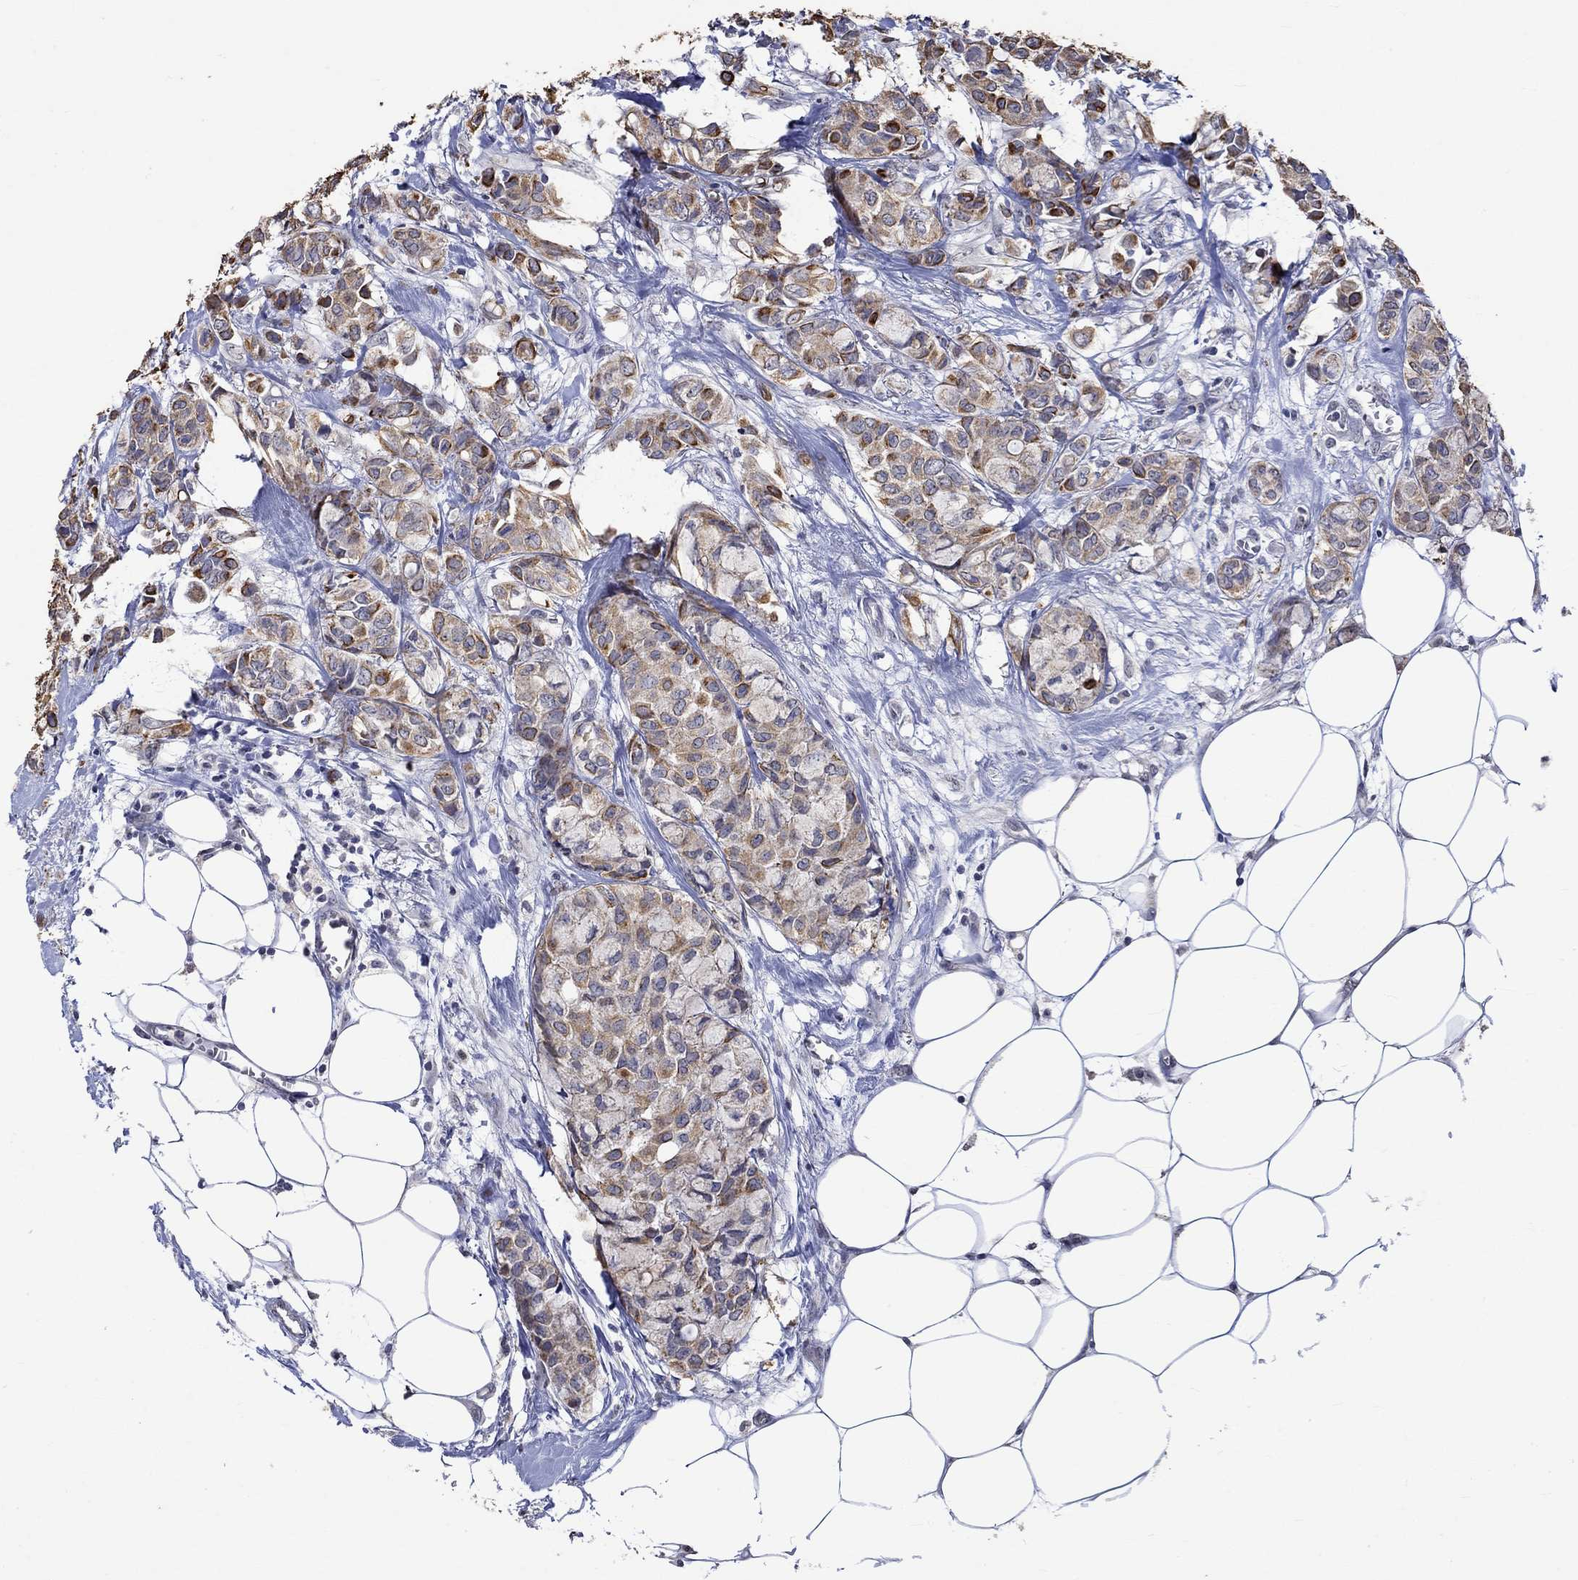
{"staining": {"intensity": "strong", "quantity": "25%-75%", "location": "cytoplasmic/membranous"}, "tissue": "breast cancer", "cell_type": "Tumor cells", "image_type": "cancer", "snomed": [{"axis": "morphology", "description": "Duct carcinoma"}, {"axis": "topography", "description": "Breast"}], "caption": "Immunohistochemistry histopathology image of neoplastic tissue: breast infiltrating ductal carcinoma stained using immunohistochemistry (IHC) reveals high levels of strong protein expression localized specifically in the cytoplasmic/membranous of tumor cells, appearing as a cytoplasmic/membranous brown color.", "gene": "DDX3Y", "patient": {"sex": "female", "age": 85}}